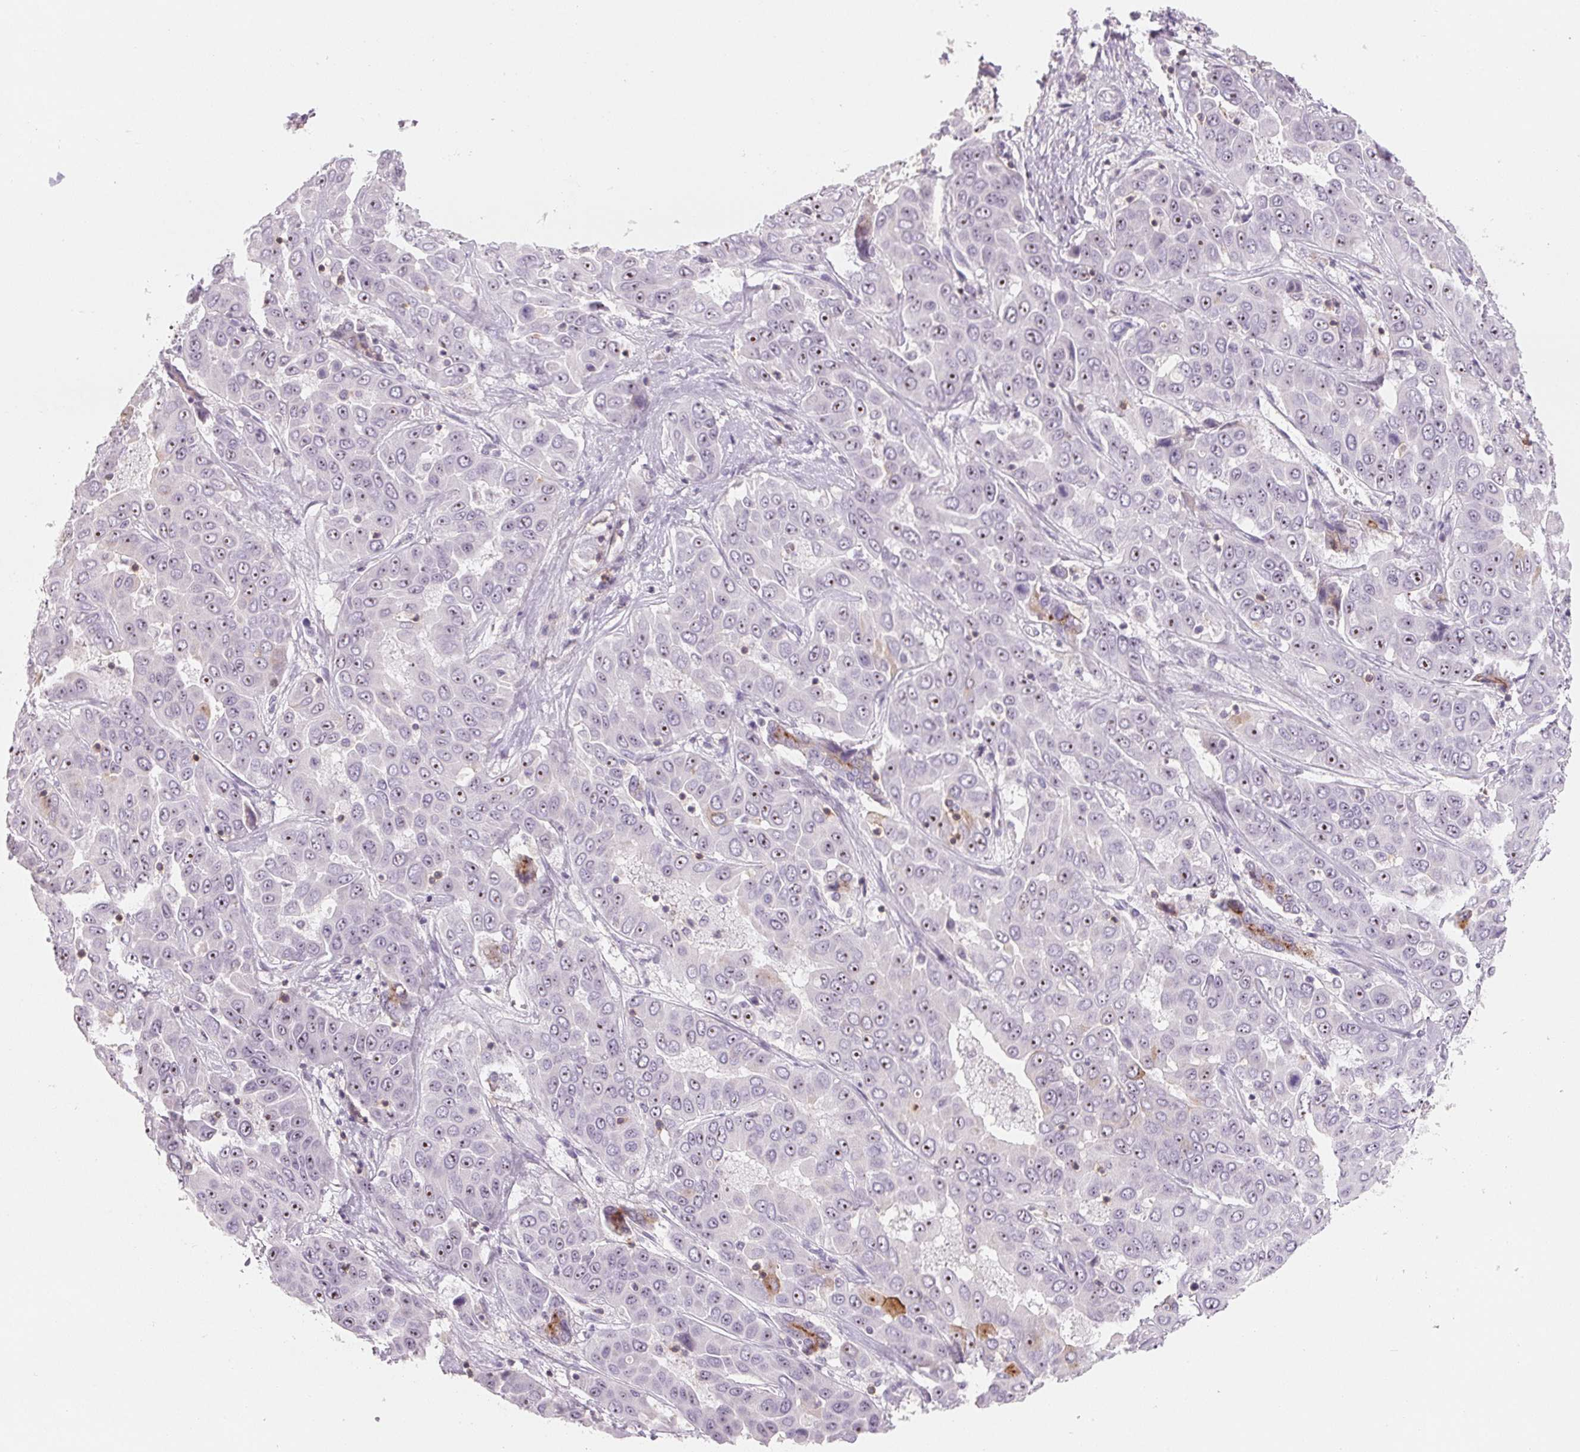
{"staining": {"intensity": "weak", "quantity": "<25%", "location": "cytoplasmic/membranous,nuclear"}, "tissue": "liver cancer", "cell_type": "Tumor cells", "image_type": "cancer", "snomed": [{"axis": "morphology", "description": "Cholangiocarcinoma"}, {"axis": "topography", "description": "Liver"}], "caption": "Immunohistochemistry image of neoplastic tissue: cholangiocarcinoma (liver) stained with DAB (3,3'-diaminobenzidine) displays no significant protein expression in tumor cells.", "gene": "CD69", "patient": {"sex": "female", "age": 52}}